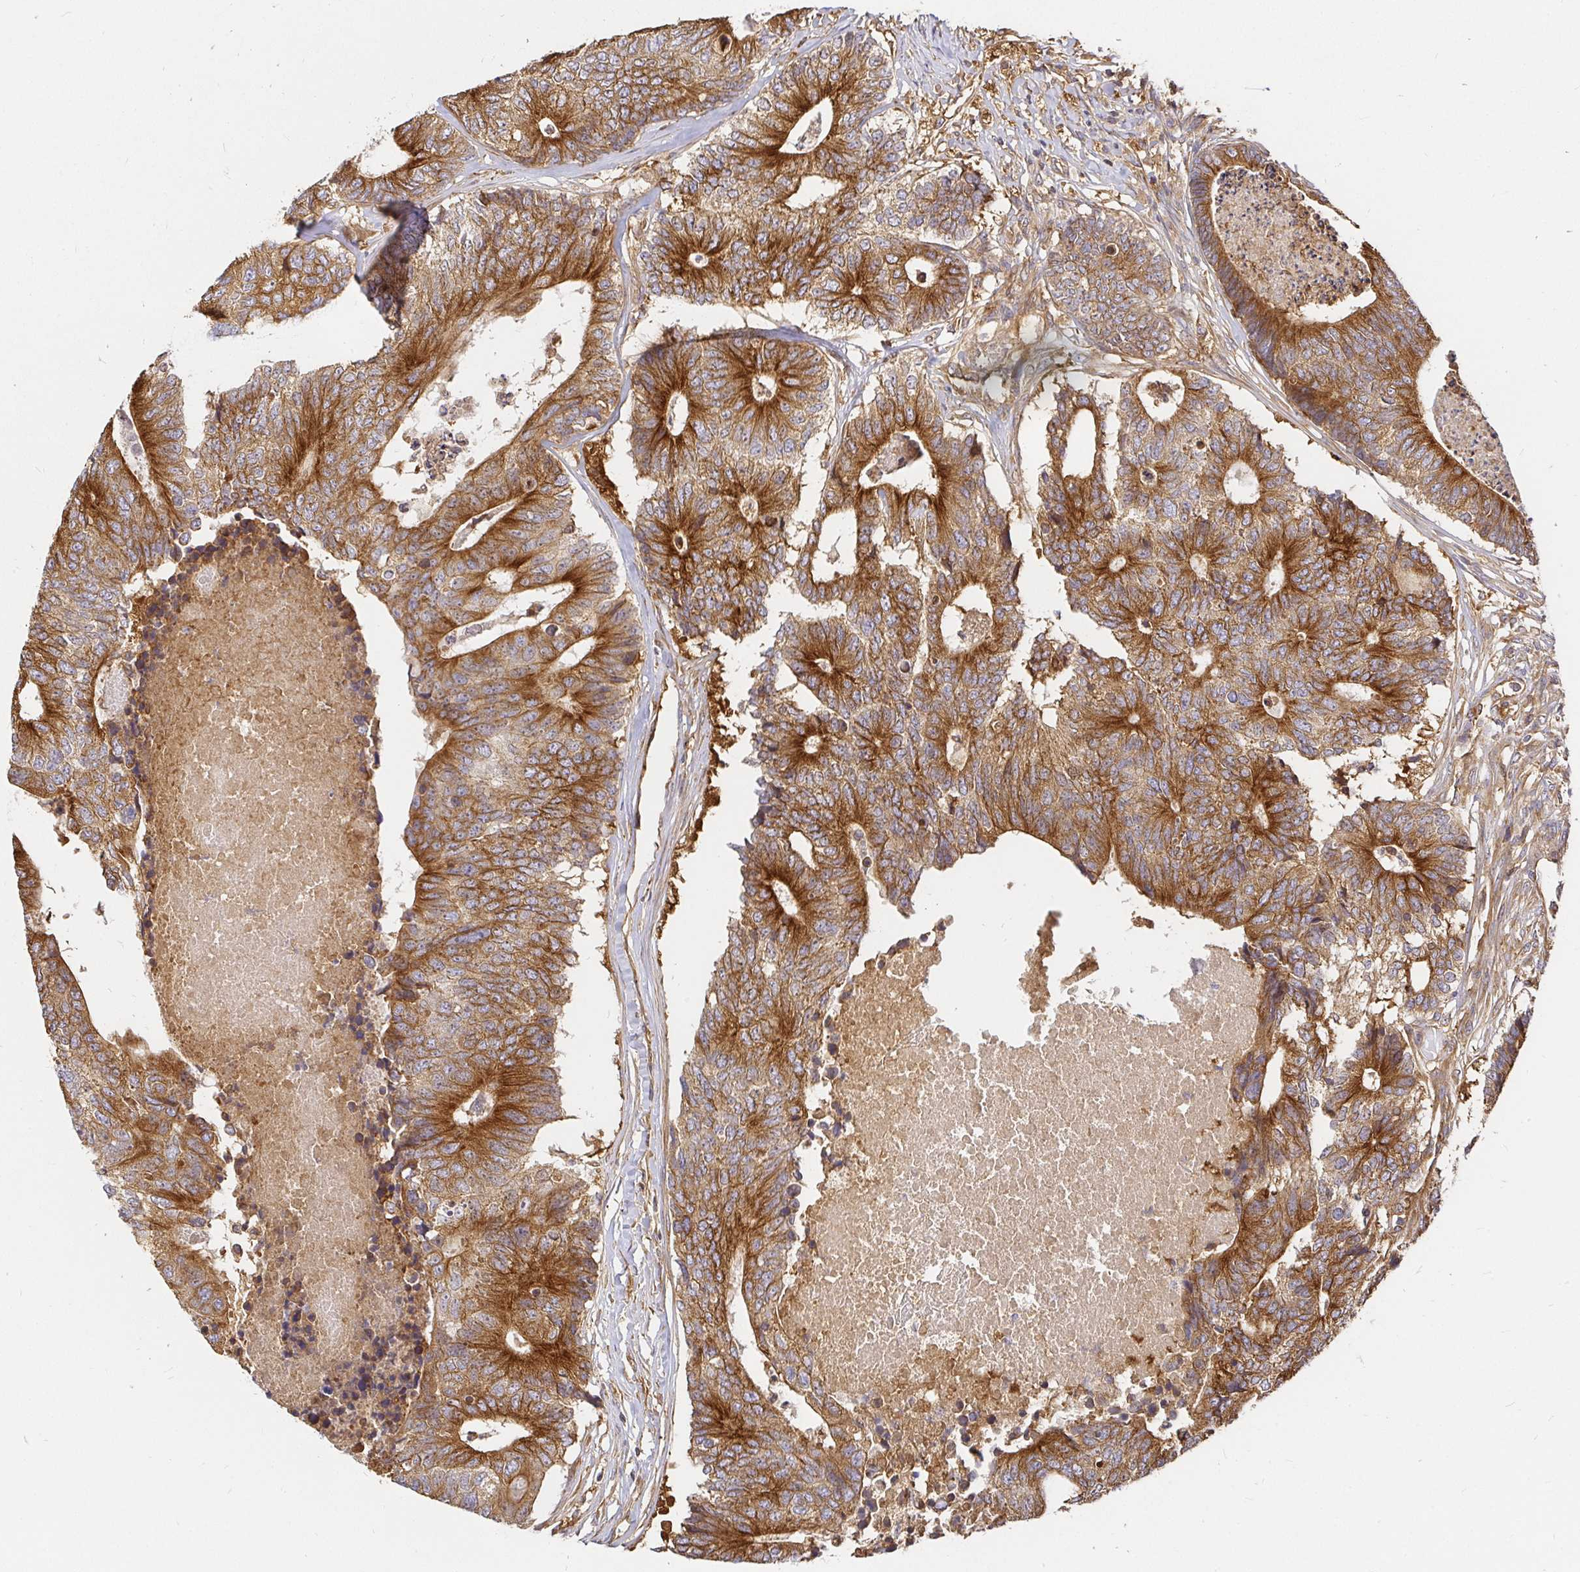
{"staining": {"intensity": "strong", "quantity": "25%-75%", "location": "cytoplasmic/membranous"}, "tissue": "colorectal cancer", "cell_type": "Tumor cells", "image_type": "cancer", "snomed": [{"axis": "morphology", "description": "Adenocarcinoma, NOS"}, {"axis": "topography", "description": "Colon"}], "caption": "Protein analysis of colorectal cancer tissue shows strong cytoplasmic/membranous staining in approximately 25%-75% of tumor cells.", "gene": "KIF5B", "patient": {"sex": "female", "age": 67}}